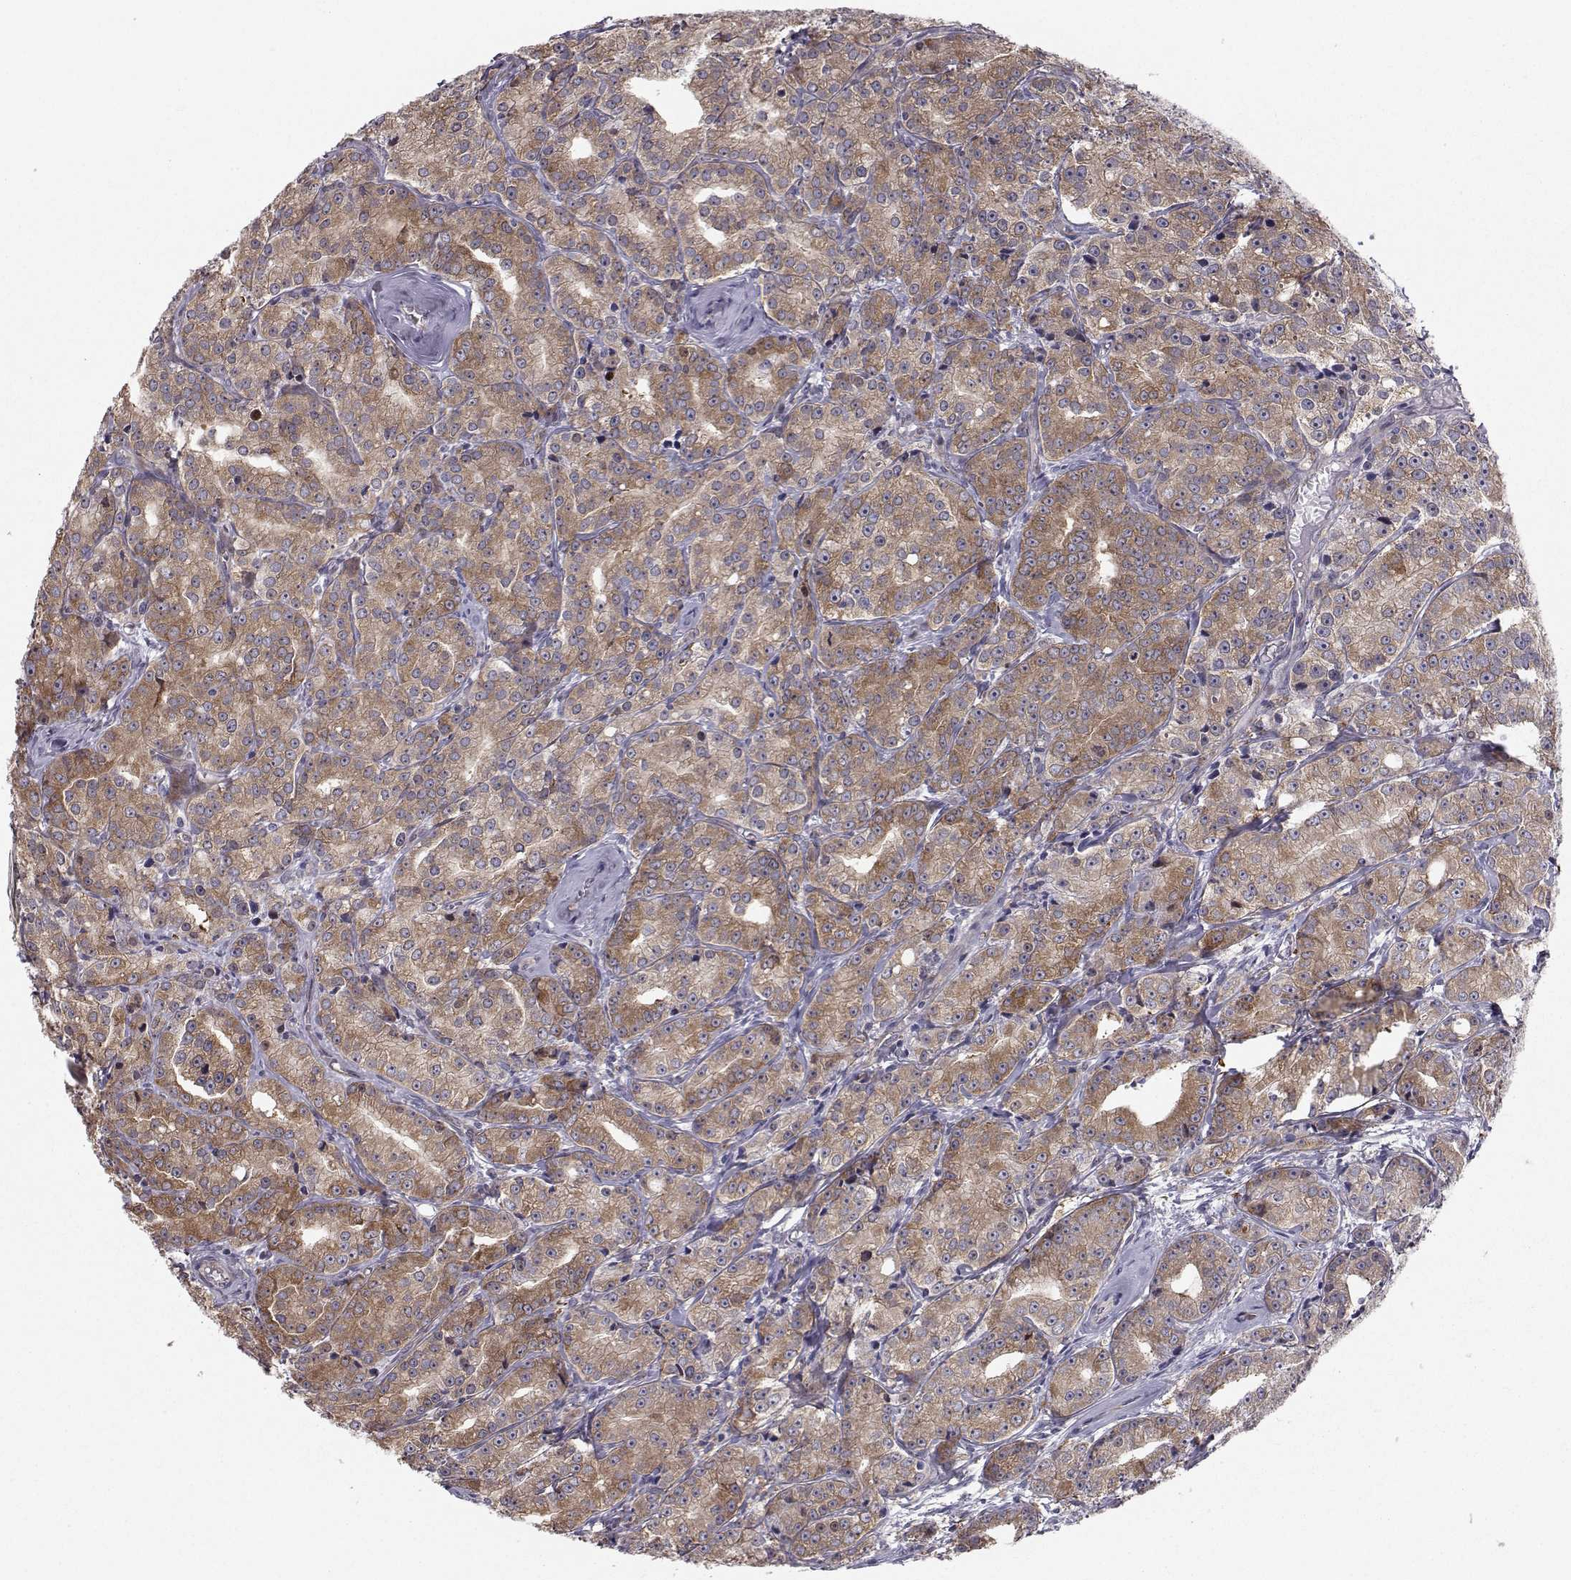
{"staining": {"intensity": "moderate", "quantity": ">75%", "location": "cytoplasmic/membranous"}, "tissue": "prostate cancer", "cell_type": "Tumor cells", "image_type": "cancer", "snomed": [{"axis": "morphology", "description": "Adenocarcinoma, Medium grade"}, {"axis": "topography", "description": "Prostate"}], "caption": "Protein staining reveals moderate cytoplasmic/membranous expression in about >75% of tumor cells in prostate medium-grade adenocarcinoma.", "gene": "HSP90AB1", "patient": {"sex": "male", "age": 74}}